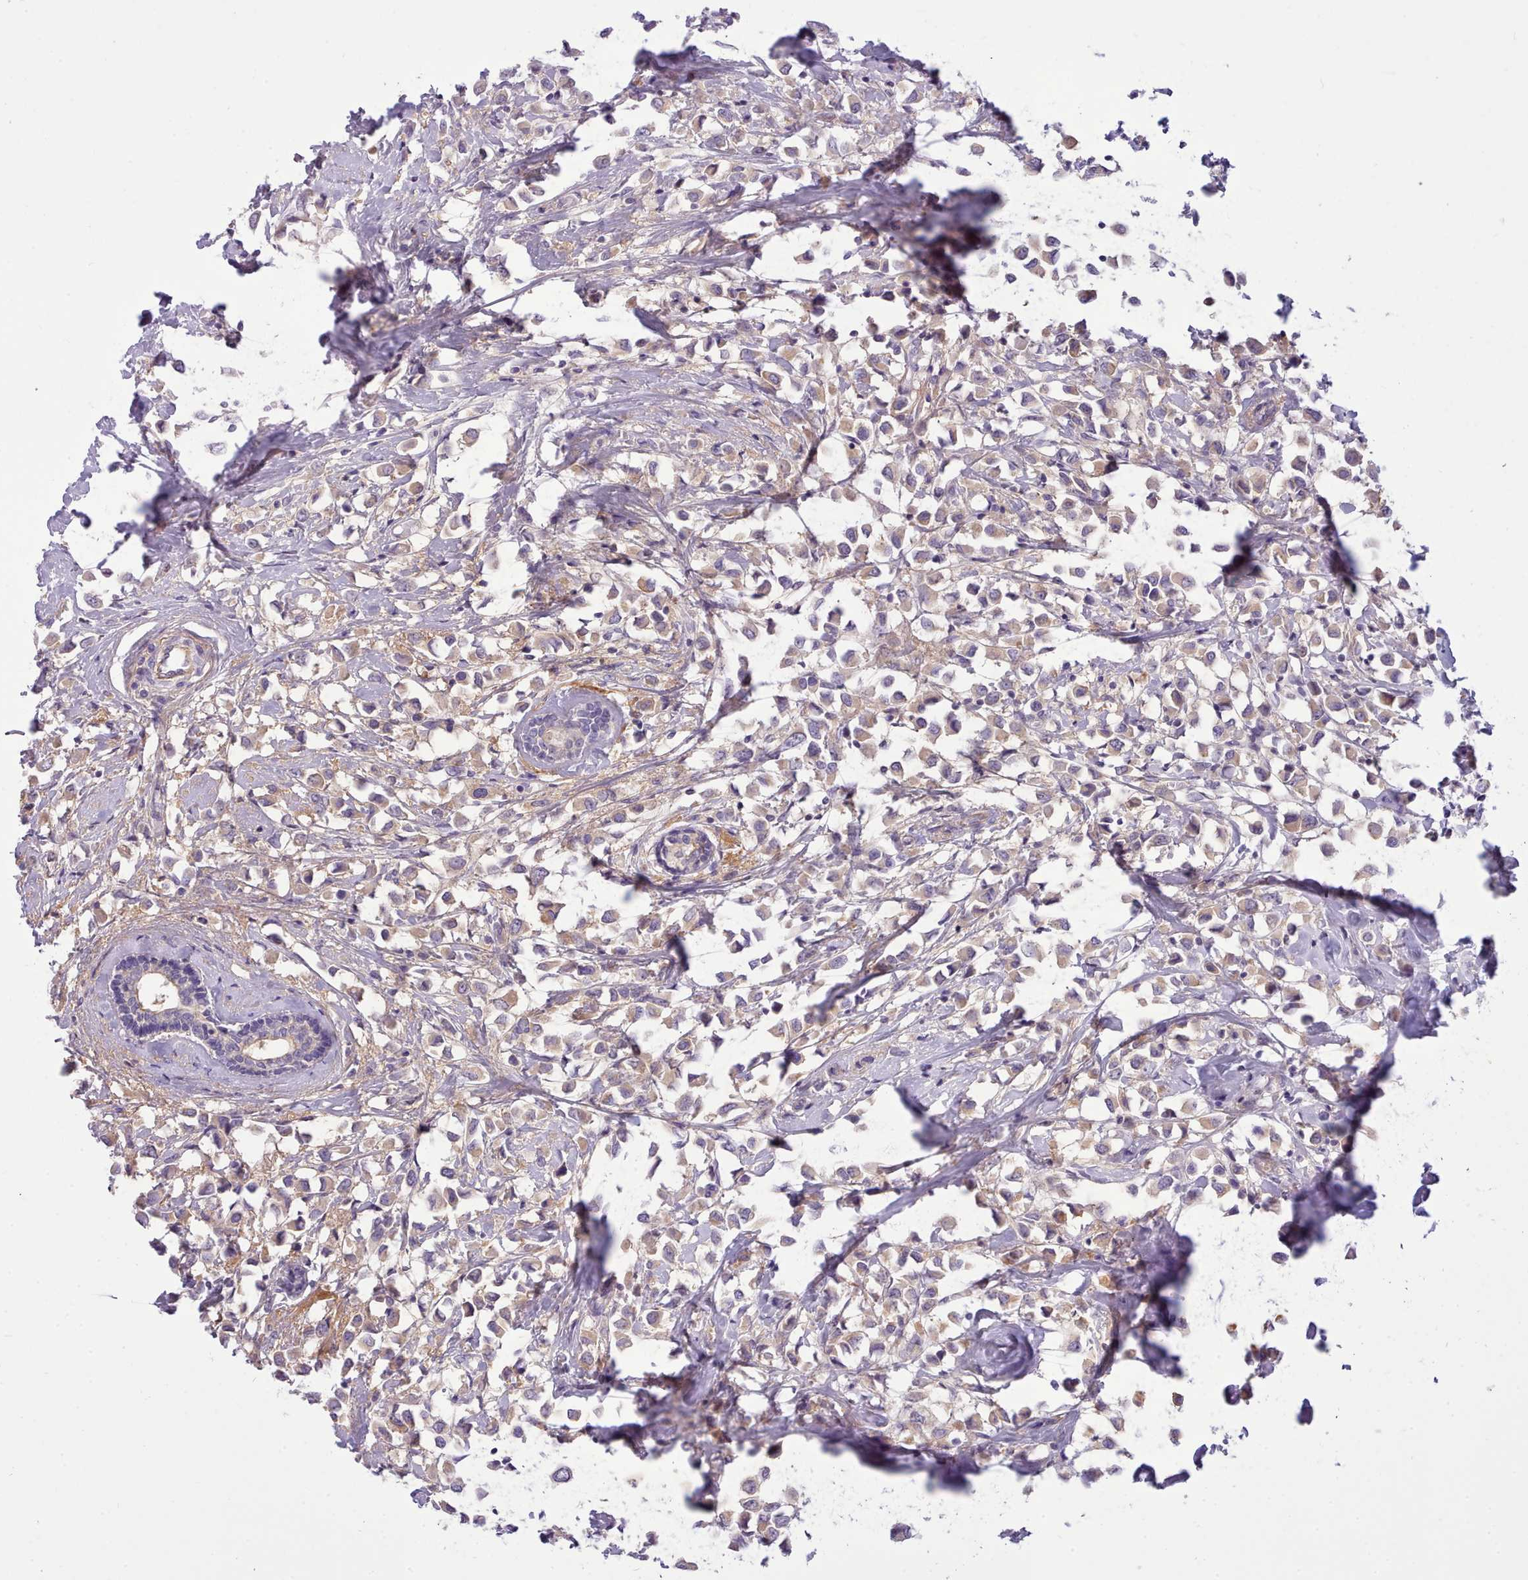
{"staining": {"intensity": "moderate", "quantity": ">75%", "location": "cytoplasmic/membranous"}, "tissue": "breast cancer", "cell_type": "Tumor cells", "image_type": "cancer", "snomed": [{"axis": "morphology", "description": "Duct carcinoma"}, {"axis": "topography", "description": "Breast"}], "caption": "Tumor cells exhibit medium levels of moderate cytoplasmic/membranous expression in about >75% of cells in breast cancer. The staining was performed using DAB (3,3'-diaminobenzidine) to visualize the protein expression in brown, while the nuclei were stained in blue with hematoxylin (Magnification: 20x).", "gene": "CYP2A13", "patient": {"sex": "female", "age": 61}}